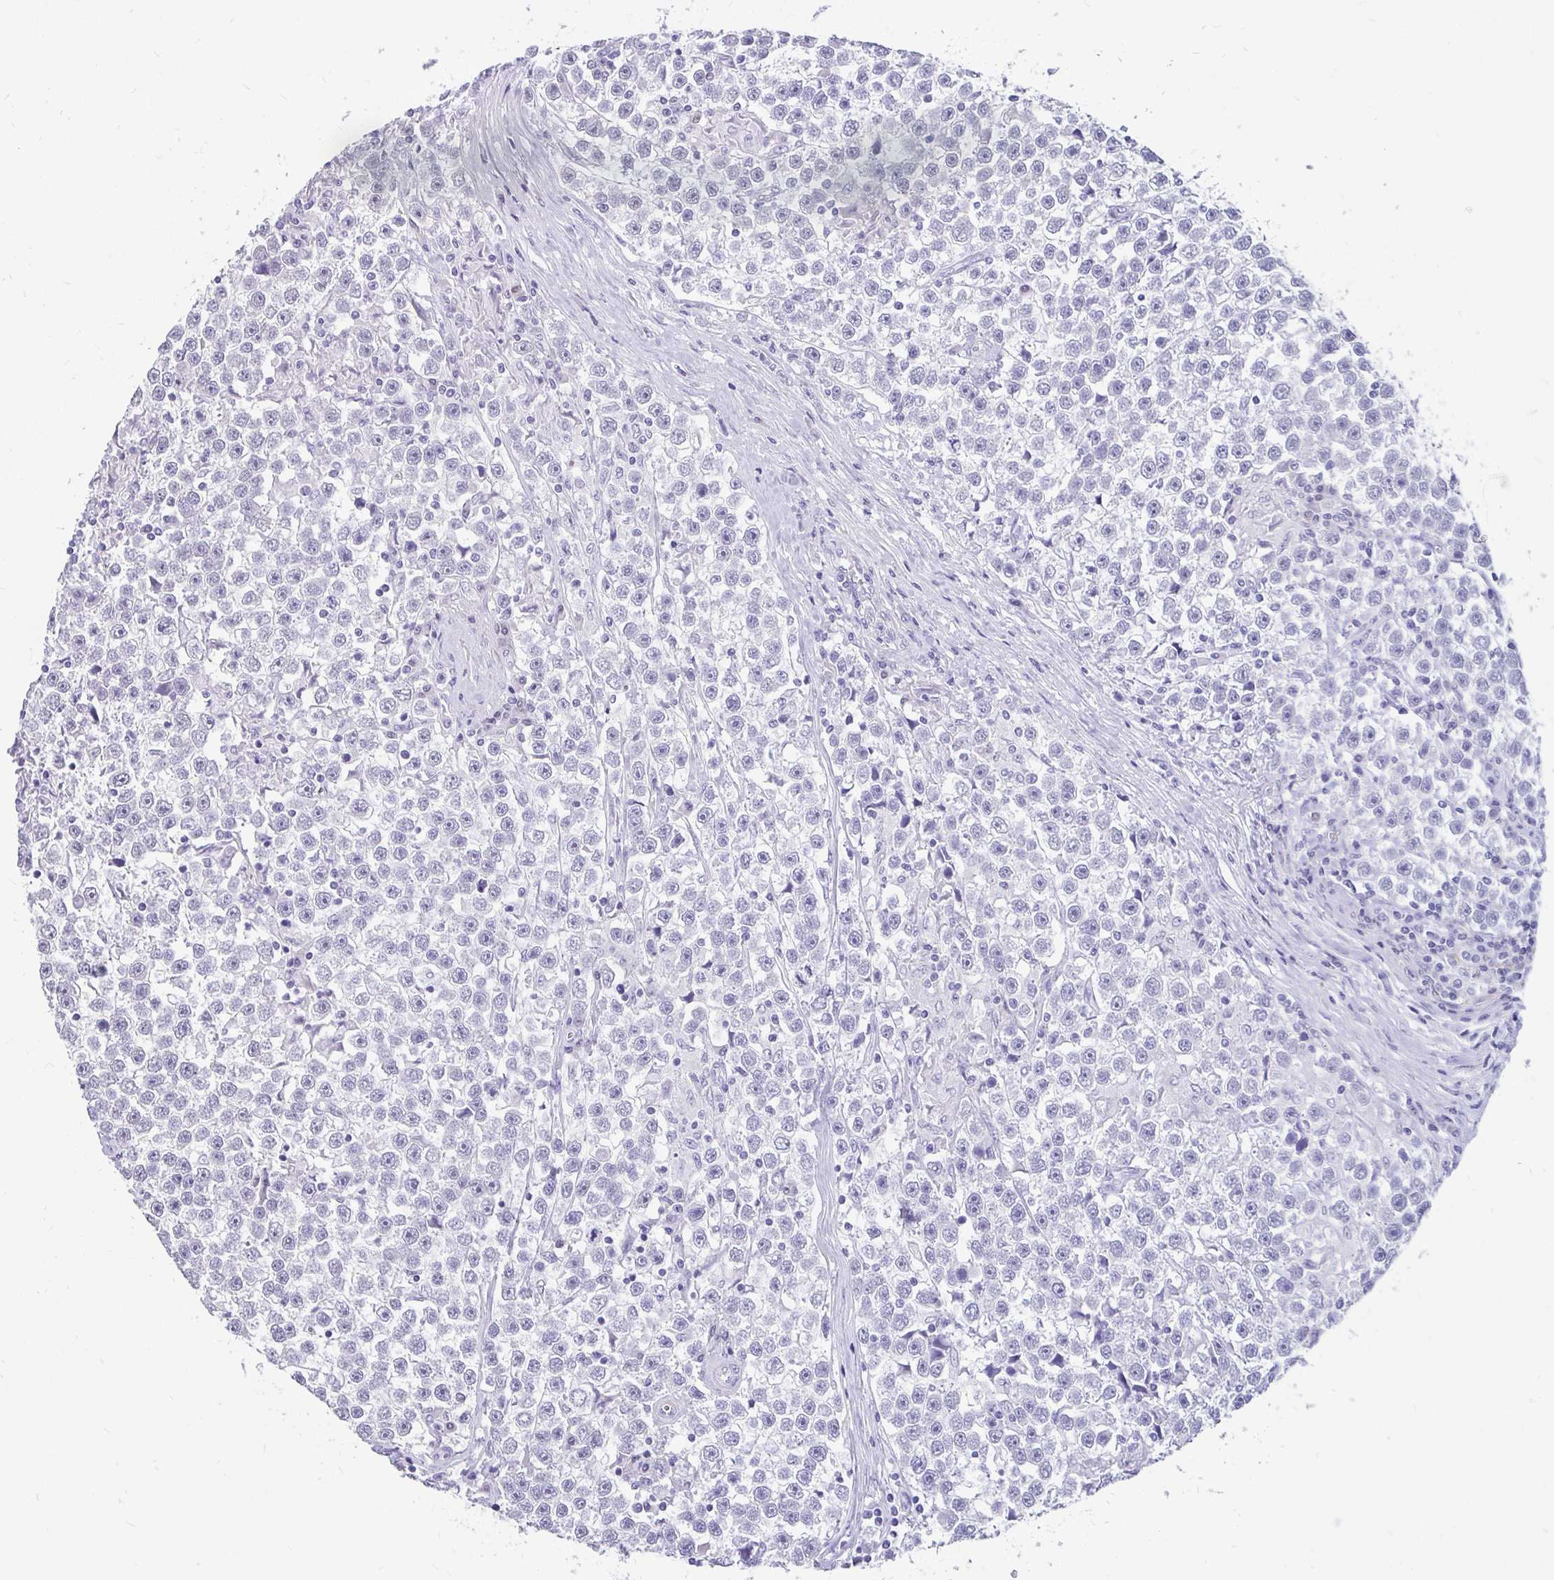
{"staining": {"intensity": "negative", "quantity": "none", "location": "none"}, "tissue": "testis cancer", "cell_type": "Tumor cells", "image_type": "cancer", "snomed": [{"axis": "morphology", "description": "Seminoma, NOS"}, {"axis": "topography", "description": "Testis"}], "caption": "A micrograph of testis cancer stained for a protein demonstrates no brown staining in tumor cells.", "gene": "EML5", "patient": {"sex": "male", "age": 31}}